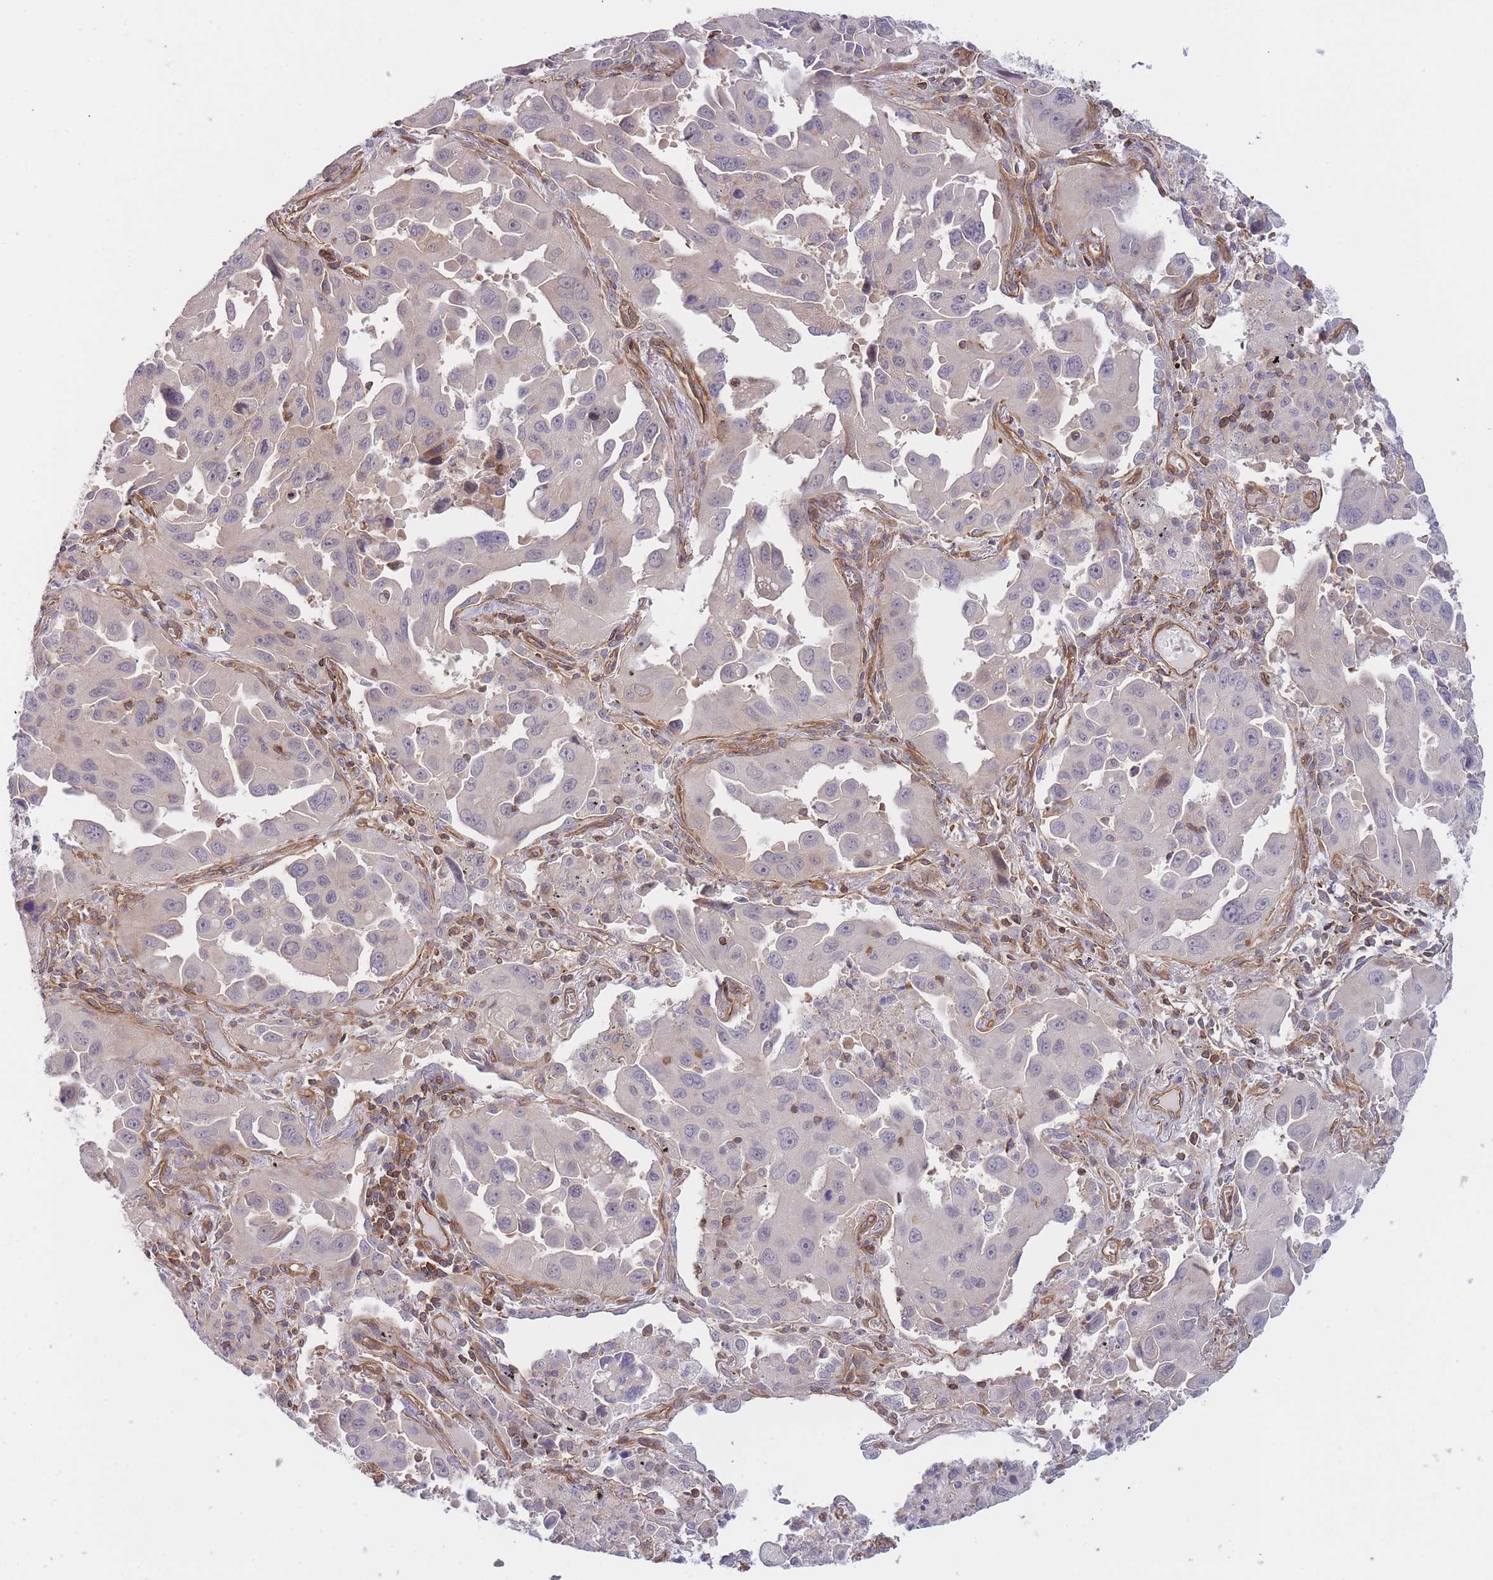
{"staining": {"intensity": "negative", "quantity": "none", "location": "none"}, "tissue": "lung cancer", "cell_type": "Tumor cells", "image_type": "cancer", "snomed": [{"axis": "morphology", "description": "Adenocarcinoma, NOS"}, {"axis": "topography", "description": "Lung"}], "caption": "This is a histopathology image of immunohistochemistry staining of lung adenocarcinoma, which shows no expression in tumor cells.", "gene": "CDC25B", "patient": {"sex": "male", "age": 66}}